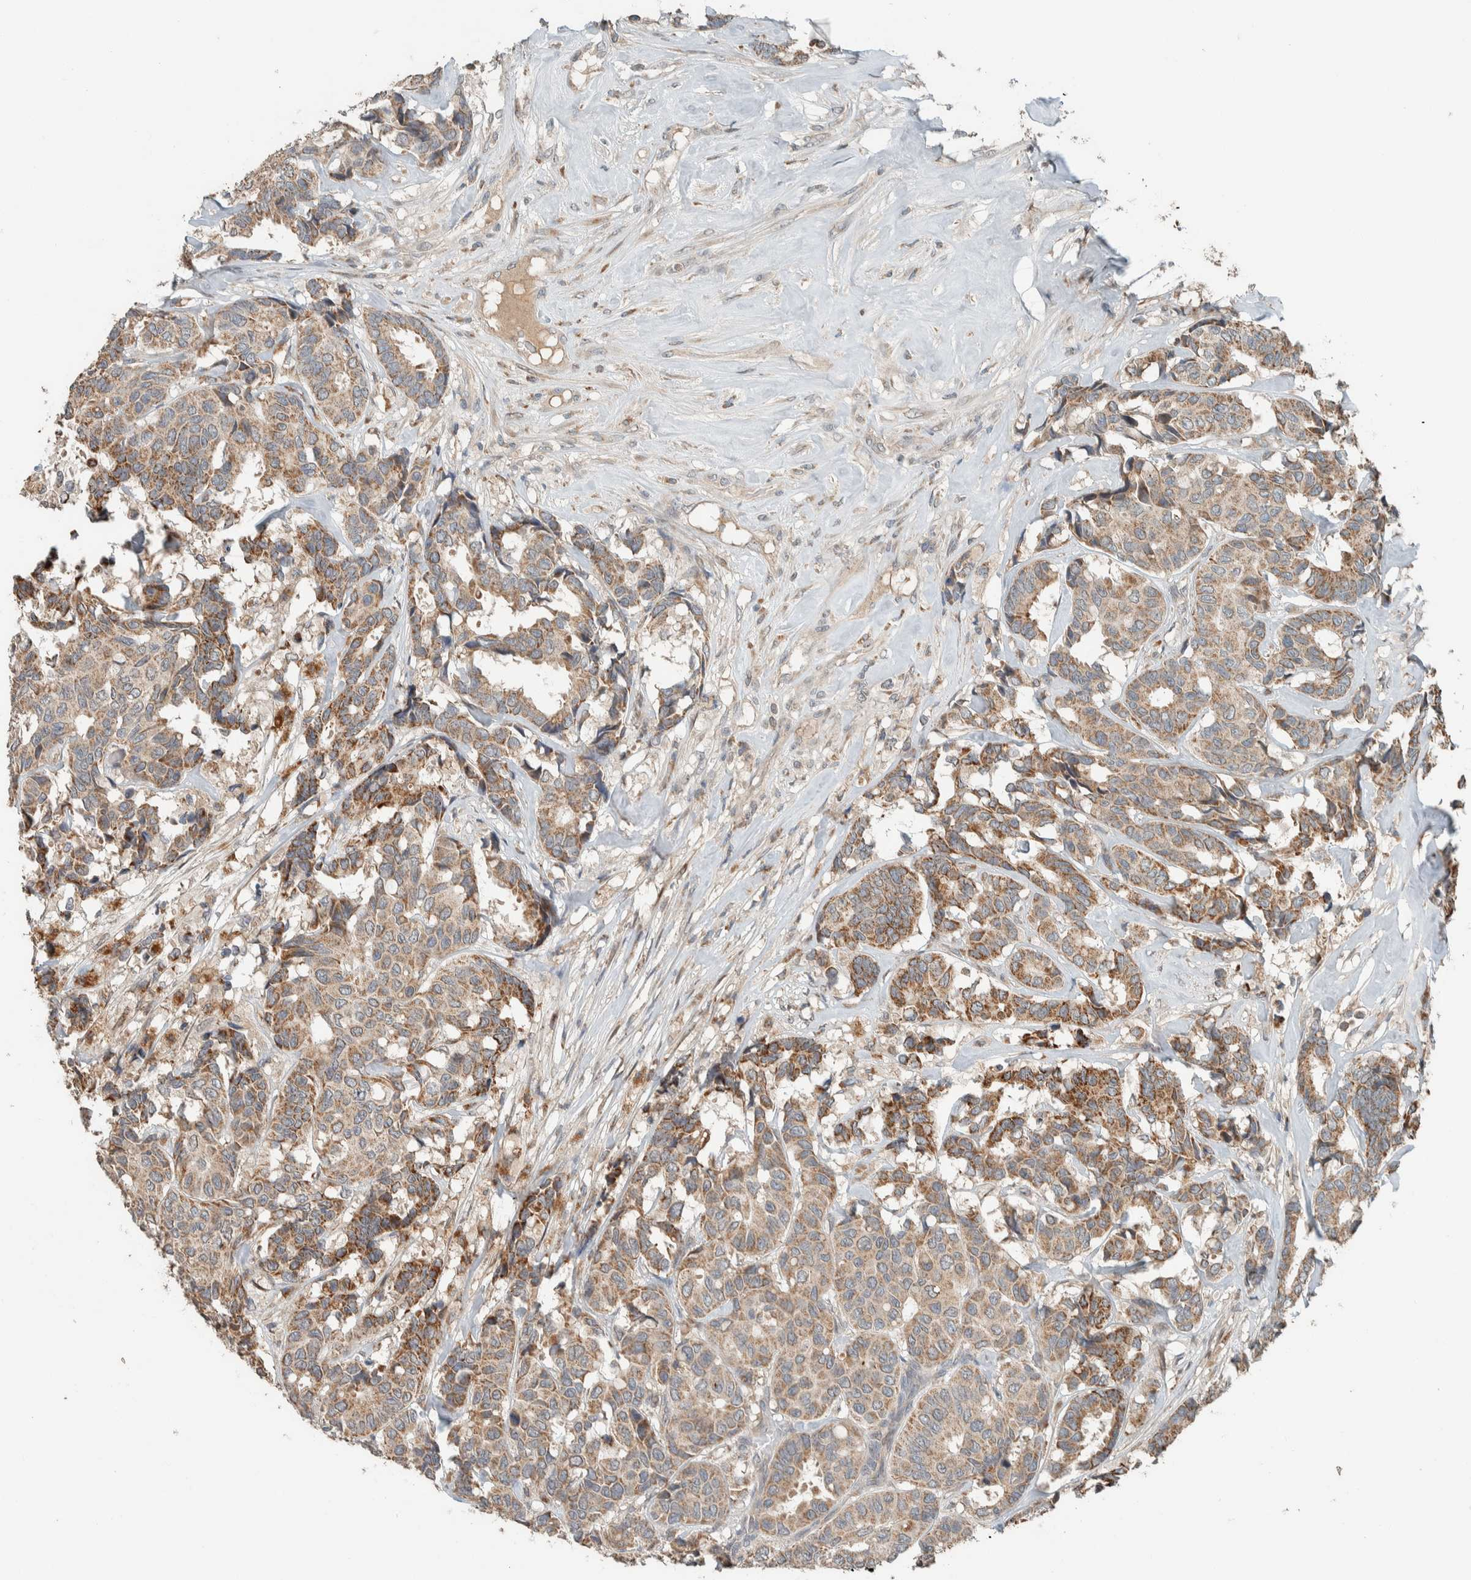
{"staining": {"intensity": "moderate", "quantity": ">75%", "location": "cytoplasmic/membranous"}, "tissue": "breast cancer", "cell_type": "Tumor cells", "image_type": "cancer", "snomed": [{"axis": "morphology", "description": "Duct carcinoma"}, {"axis": "topography", "description": "Breast"}], "caption": "A medium amount of moderate cytoplasmic/membranous staining is appreciated in about >75% of tumor cells in breast cancer tissue.", "gene": "NBR1", "patient": {"sex": "female", "age": 87}}